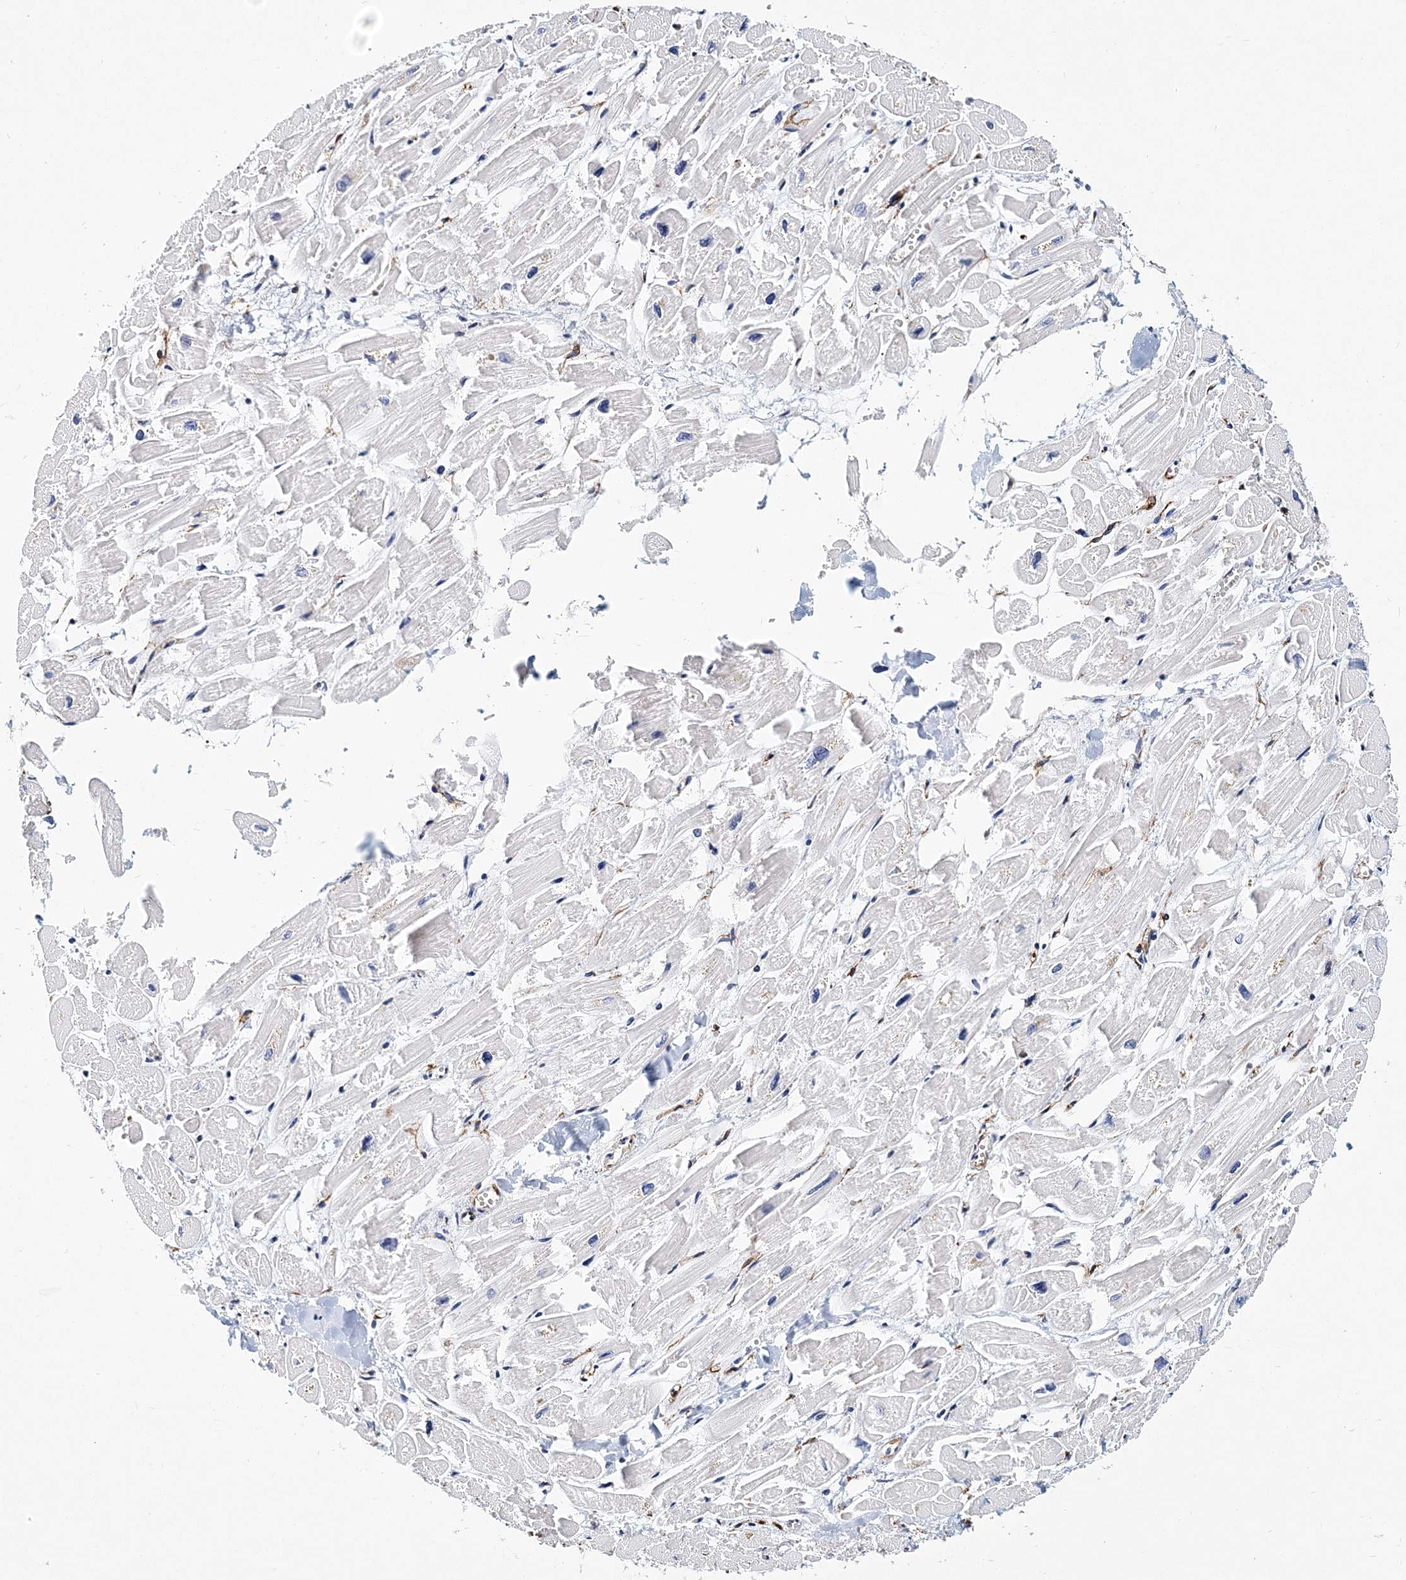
{"staining": {"intensity": "negative", "quantity": "none", "location": "none"}, "tissue": "heart muscle", "cell_type": "Cardiomyocytes", "image_type": "normal", "snomed": [{"axis": "morphology", "description": "Normal tissue, NOS"}, {"axis": "topography", "description": "Heart"}], "caption": "DAB immunohistochemical staining of normal heart muscle shows no significant expression in cardiomyocytes. Nuclei are stained in blue.", "gene": "ITGA2B", "patient": {"sex": "male", "age": 54}}